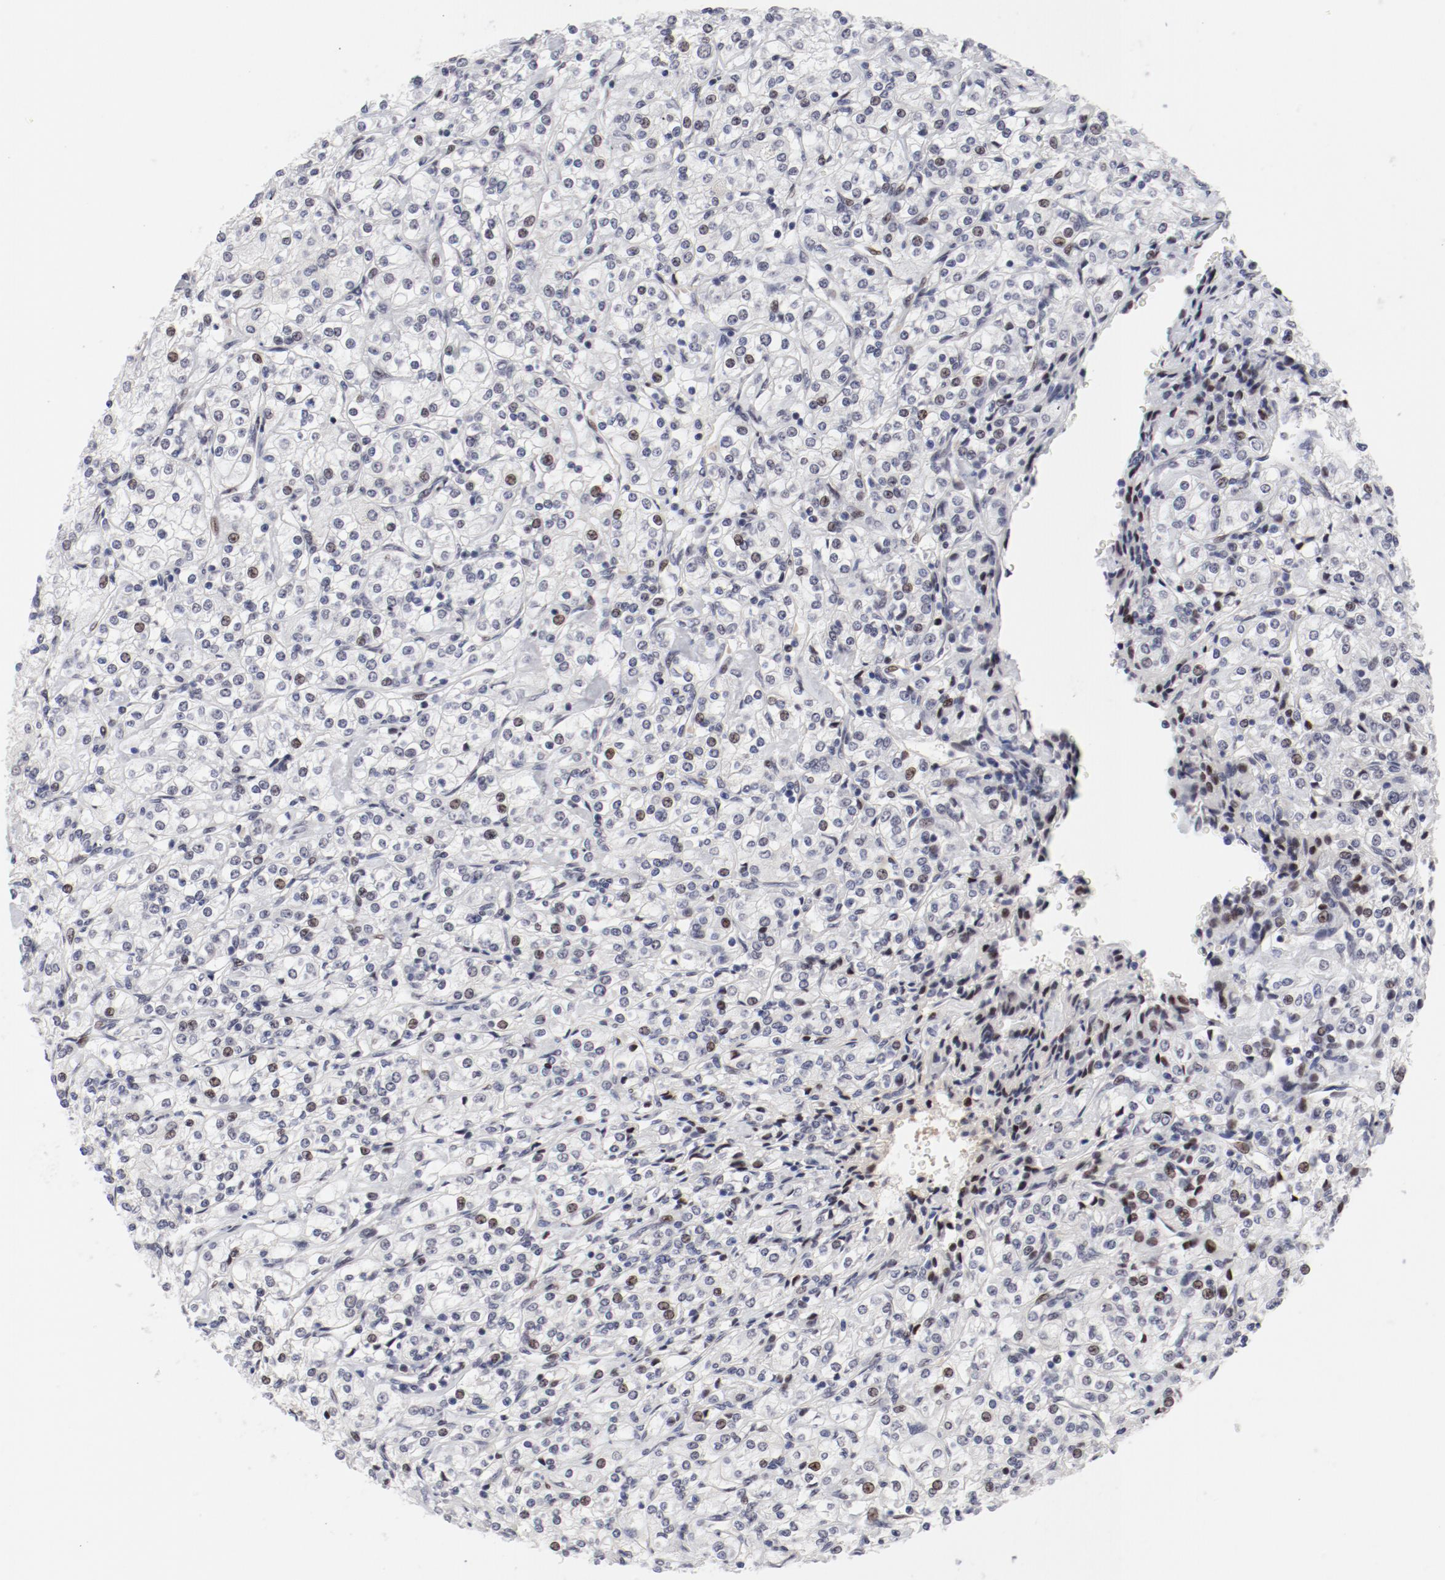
{"staining": {"intensity": "weak", "quantity": "<25%", "location": "nuclear"}, "tissue": "renal cancer", "cell_type": "Tumor cells", "image_type": "cancer", "snomed": [{"axis": "morphology", "description": "Adenocarcinoma, NOS"}, {"axis": "topography", "description": "Kidney"}], "caption": "Renal adenocarcinoma stained for a protein using immunohistochemistry (IHC) shows no staining tumor cells.", "gene": "FSCB", "patient": {"sex": "male", "age": 77}}